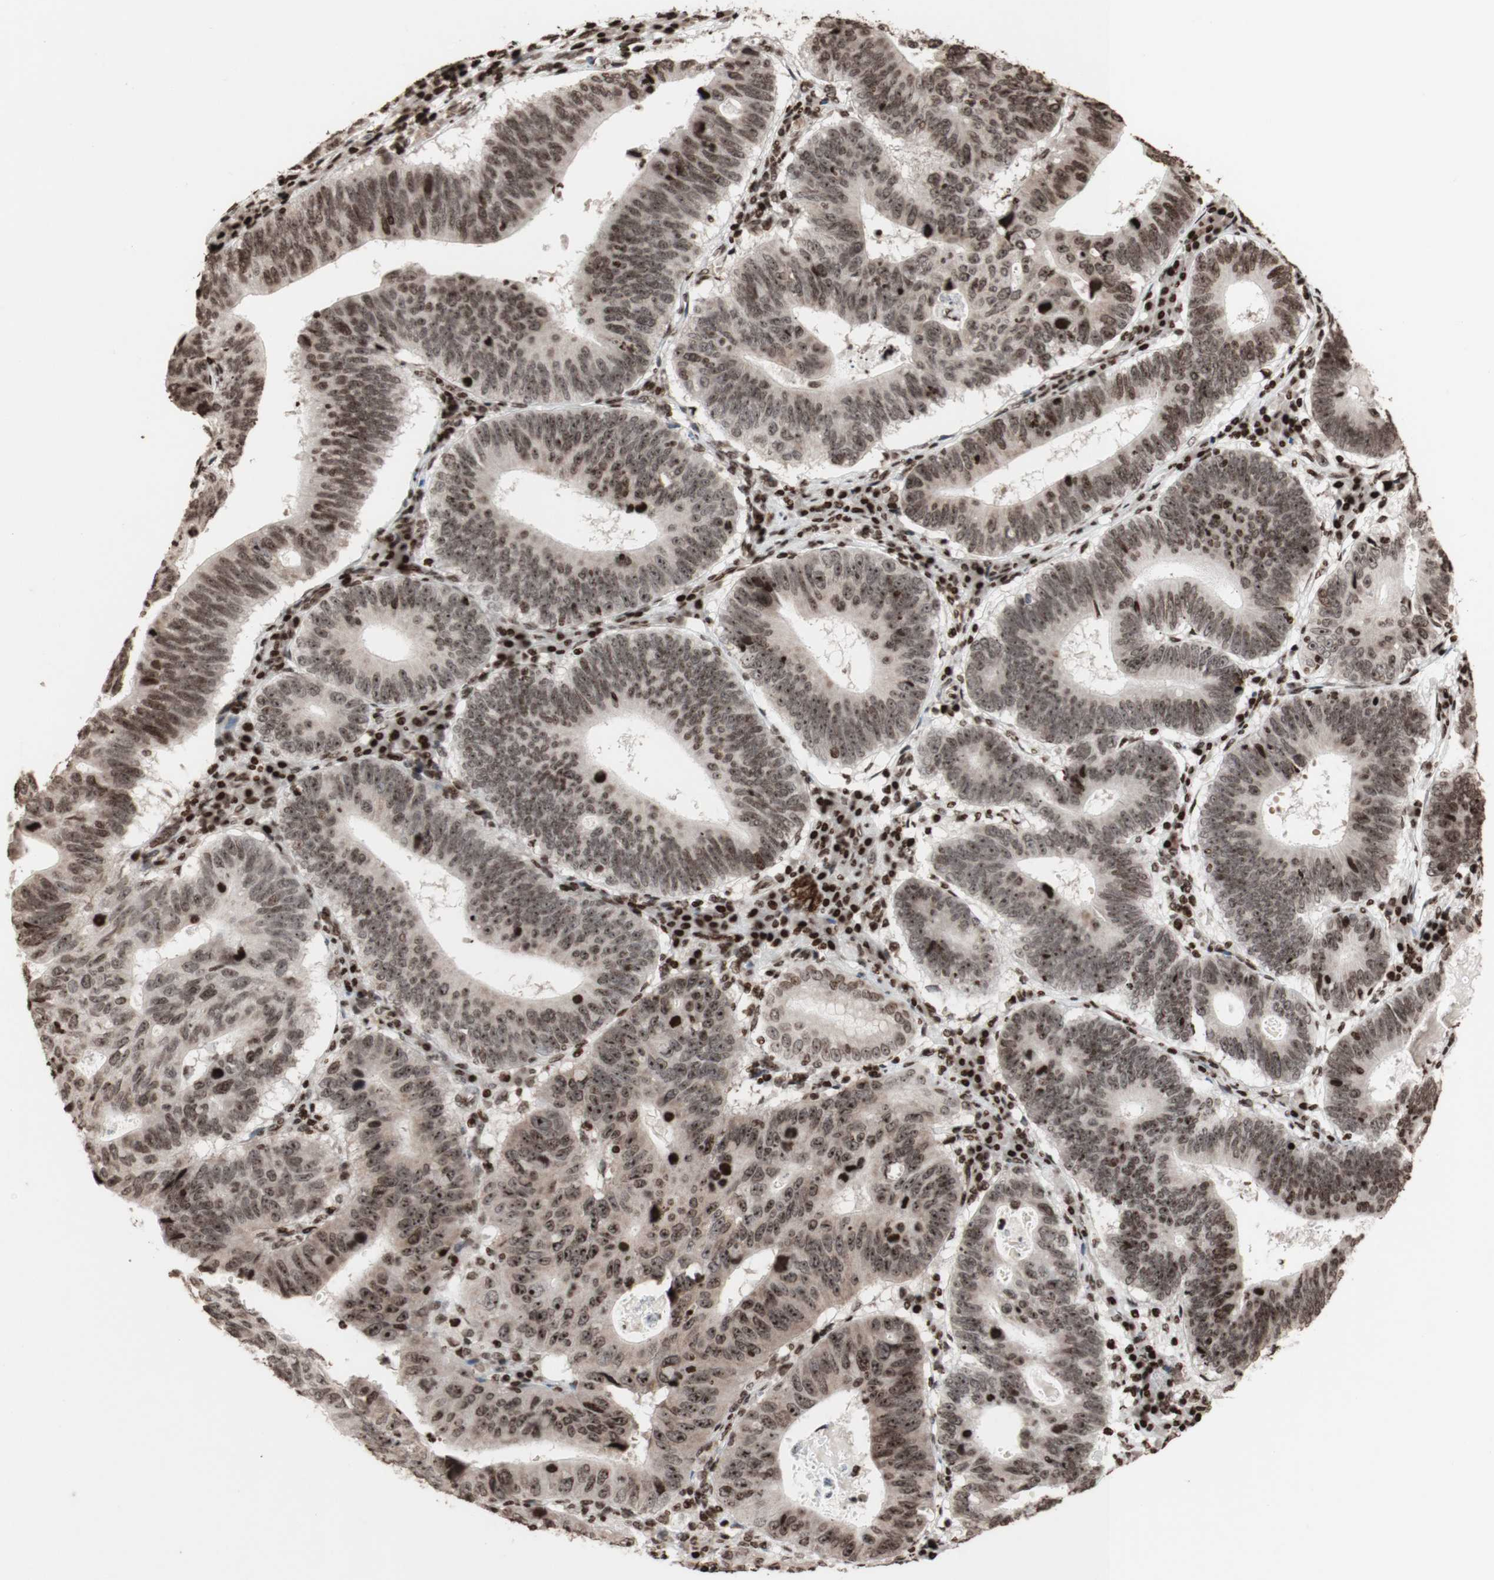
{"staining": {"intensity": "negative", "quantity": "none", "location": "none"}, "tissue": "stomach cancer", "cell_type": "Tumor cells", "image_type": "cancer", "snomed": [{"axis": "morphology", "description": "Adenocarcinoma, NOS"}, {"axis": "topography", "description": "Stomach"}], "caption": "DAB immunohistochemical staining of human stomach cancer reveals no significant positivity in tumor cells.", "gene": "NCAPD2", "patient": {"sex": "male", "age": 59}}